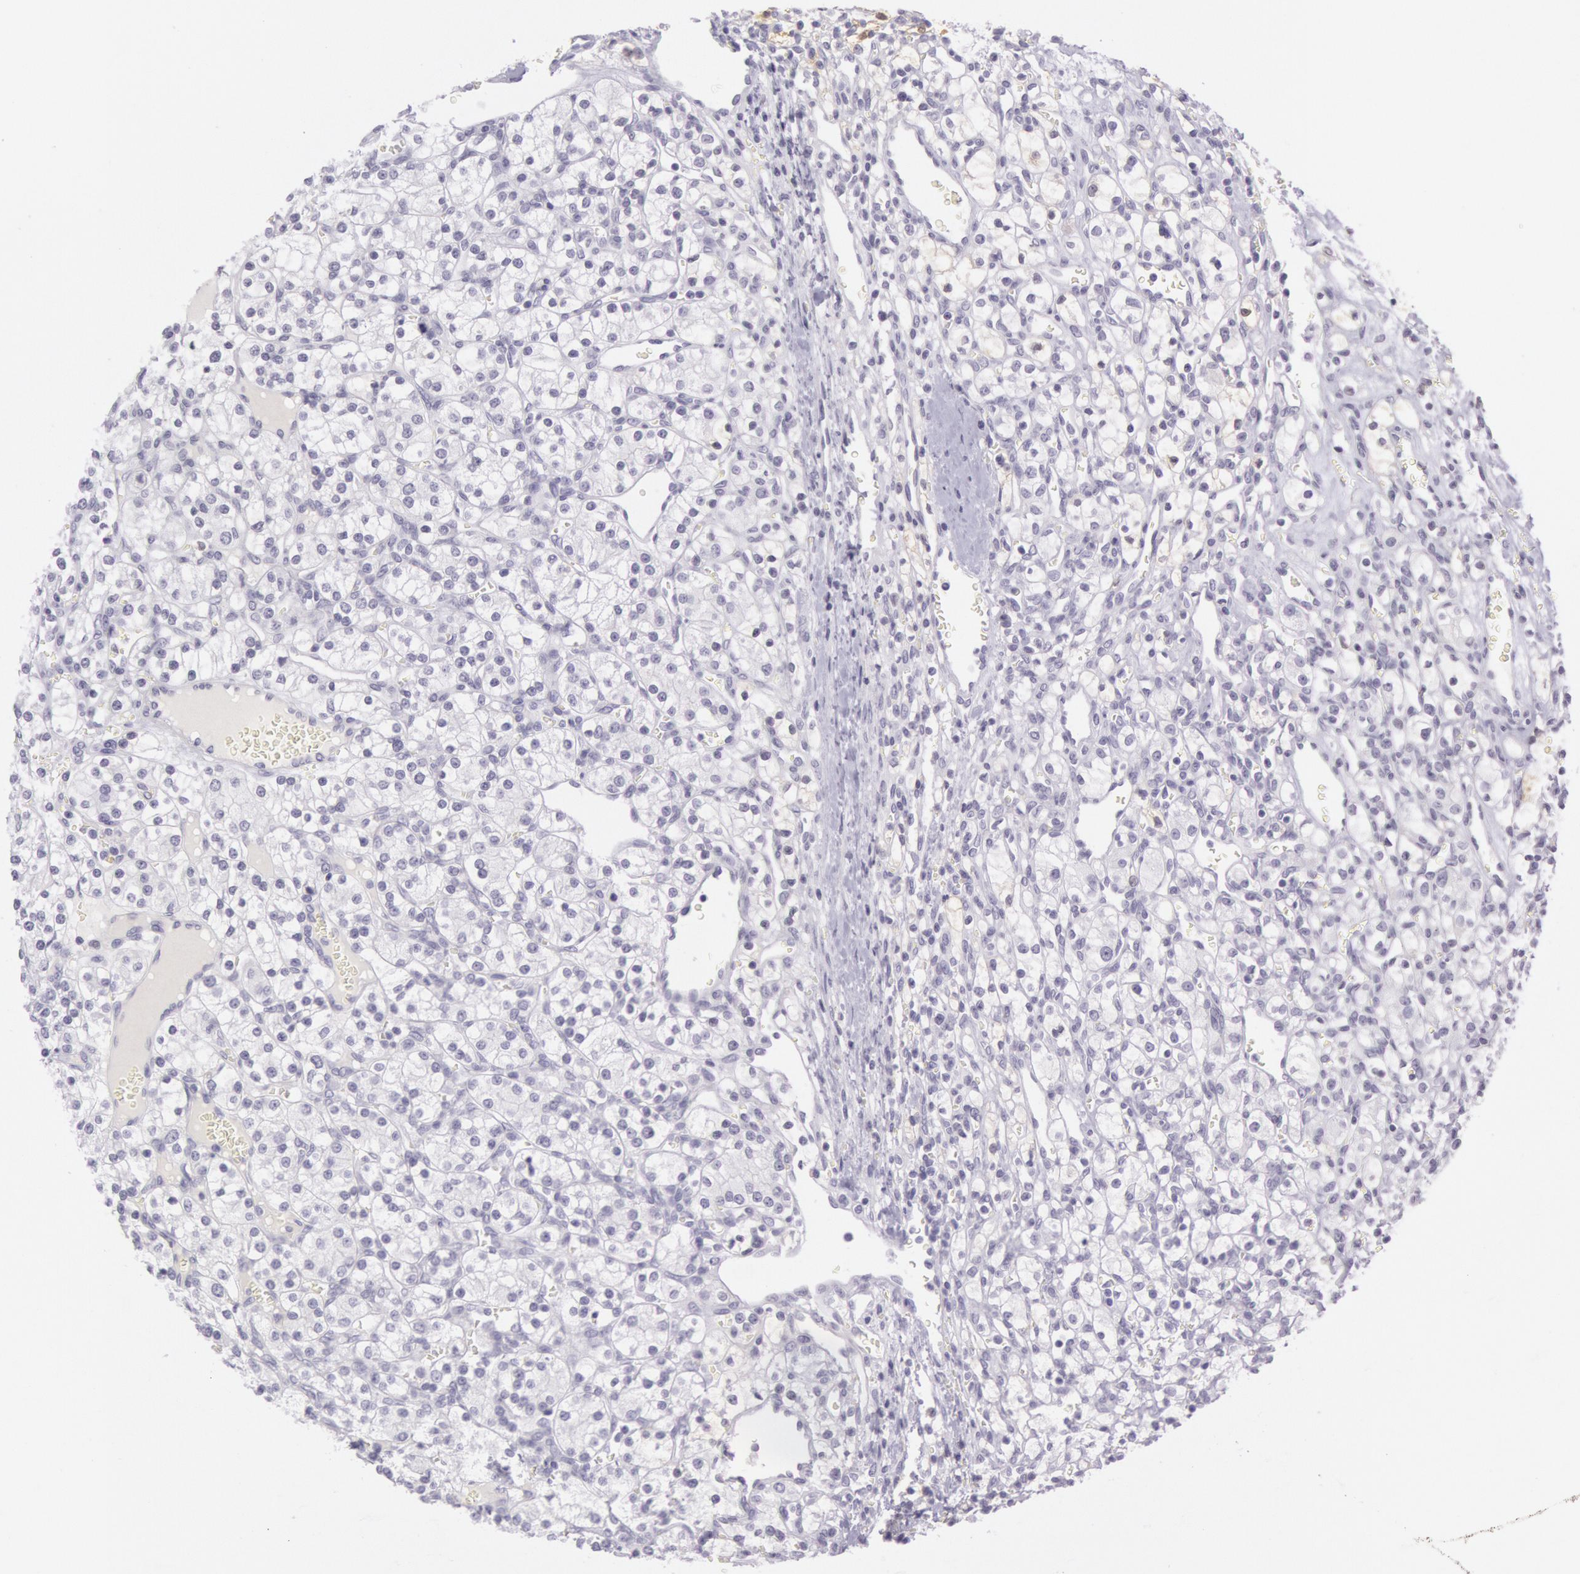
{"staining": {"intensity": "negative", "quantity": "none", "location": "none"}, "tissue": "renal cancer", "cell_type": "Tumor cells", "image_type": "cancer", "snomed": [{"axis": "morphology", "description": "Adenocarcinoma, NOS"}, {"axis": "topography", "description": "Kidney"}], "caption": "Immunohistochemical staining of renal cancer shows no significant expression in tumor cells.", "gene": "CKB", "patient": {"sex": "female", "age": 62}}